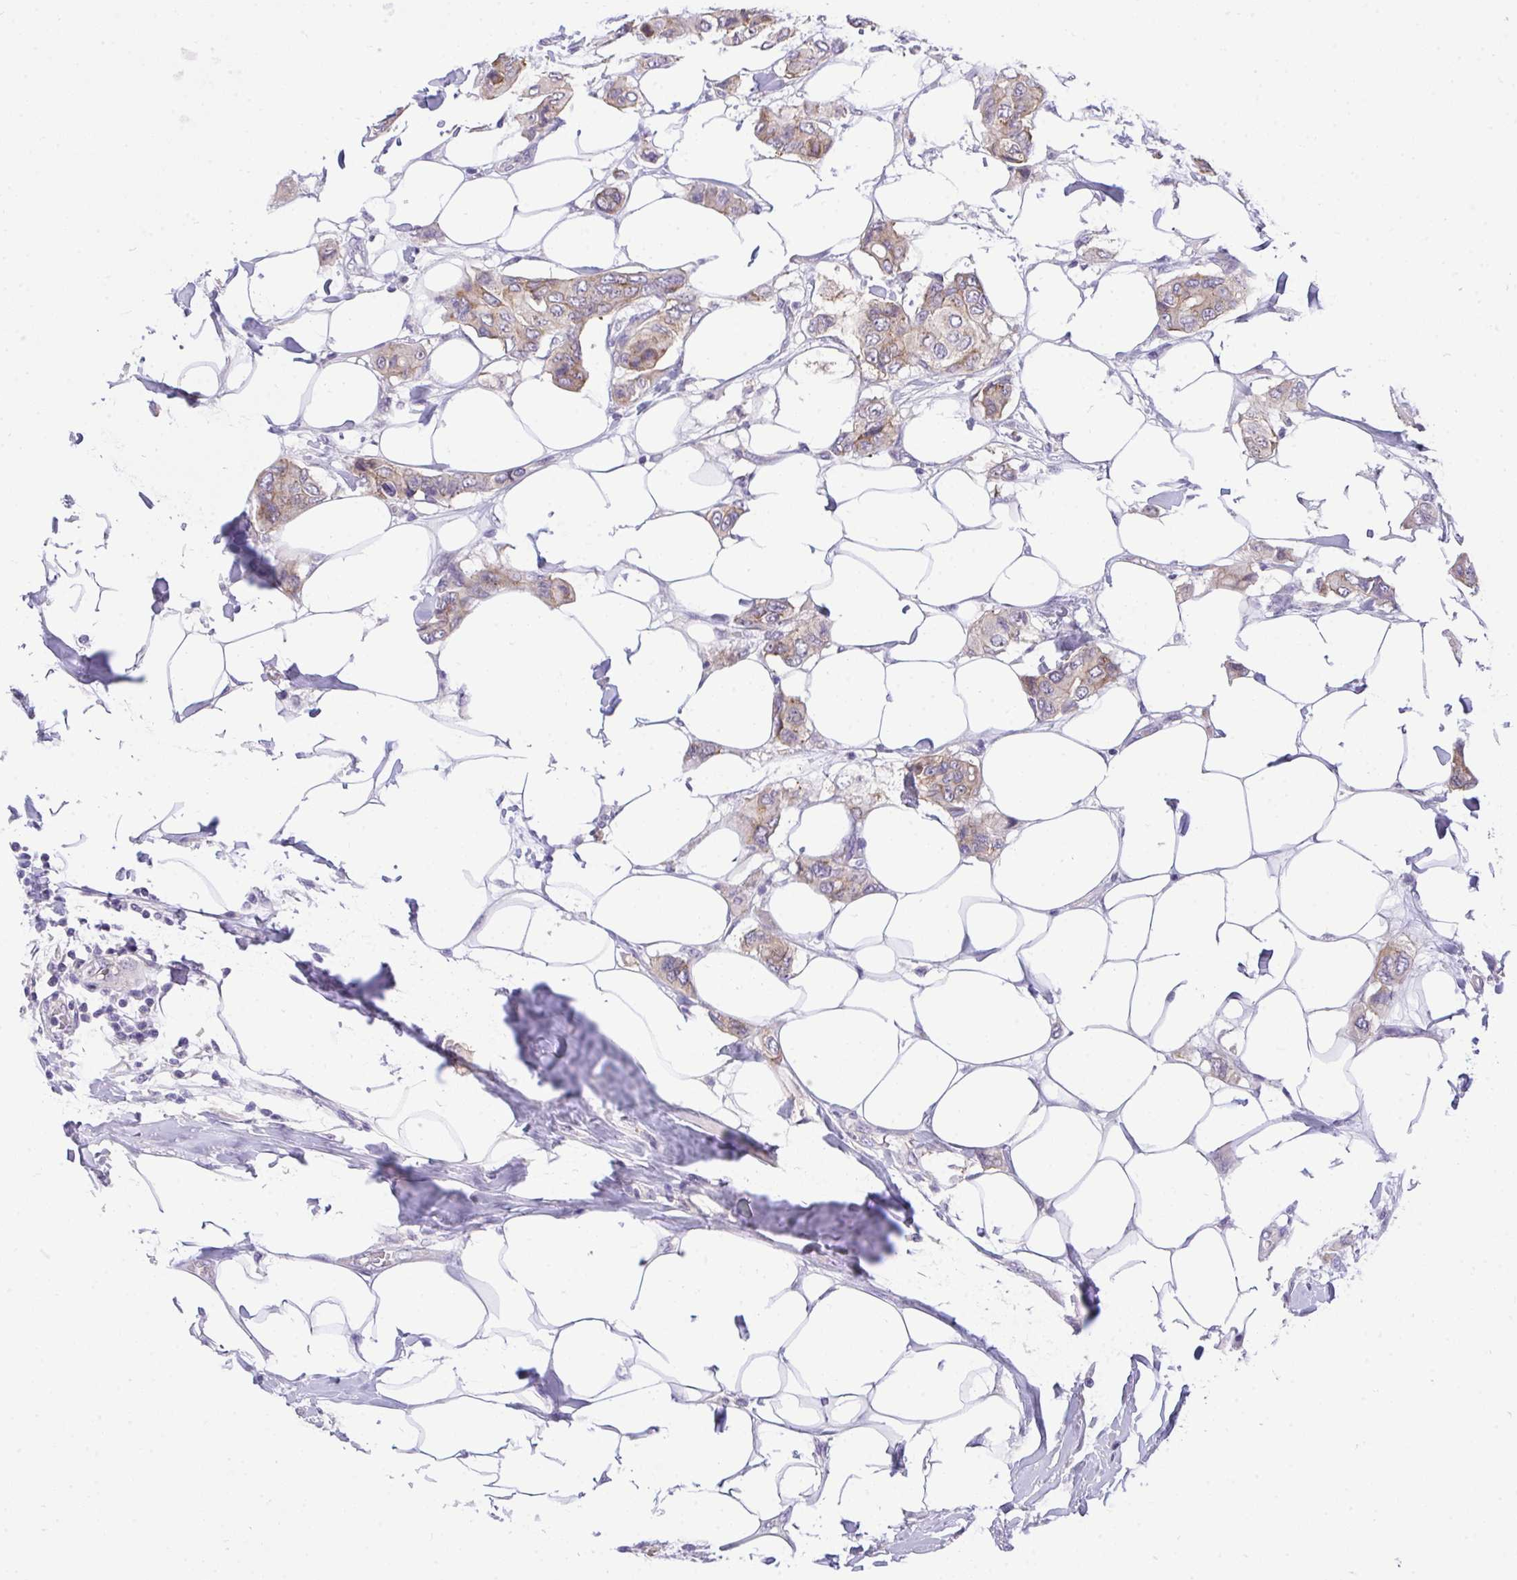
{"staining": {"intensity": "weak", "quantity": "25%-75%", "location": "cytoplasmic/membranous"}, "tissue": "breast cancer", "cell_type": "Tumor cells", "image_type": "cancer", "snomed": [{"axis": "morphology", "description": "Lobular carcinoma"}, {"axis": "topography", "description": "Breast"}], "caption": "DAB immunohistochemical staining of breast cancer (lobular carcinoma) exhibits weak cytoplasmic/membranous protein positivity in about 25%-75% of tumor cells. (DAB (3,3'-diaminobenzidine) IHC with brightfield microscopy, high magnification).", "gene": "VGLL3", "patient": {"sex": "female", "age": 51}}